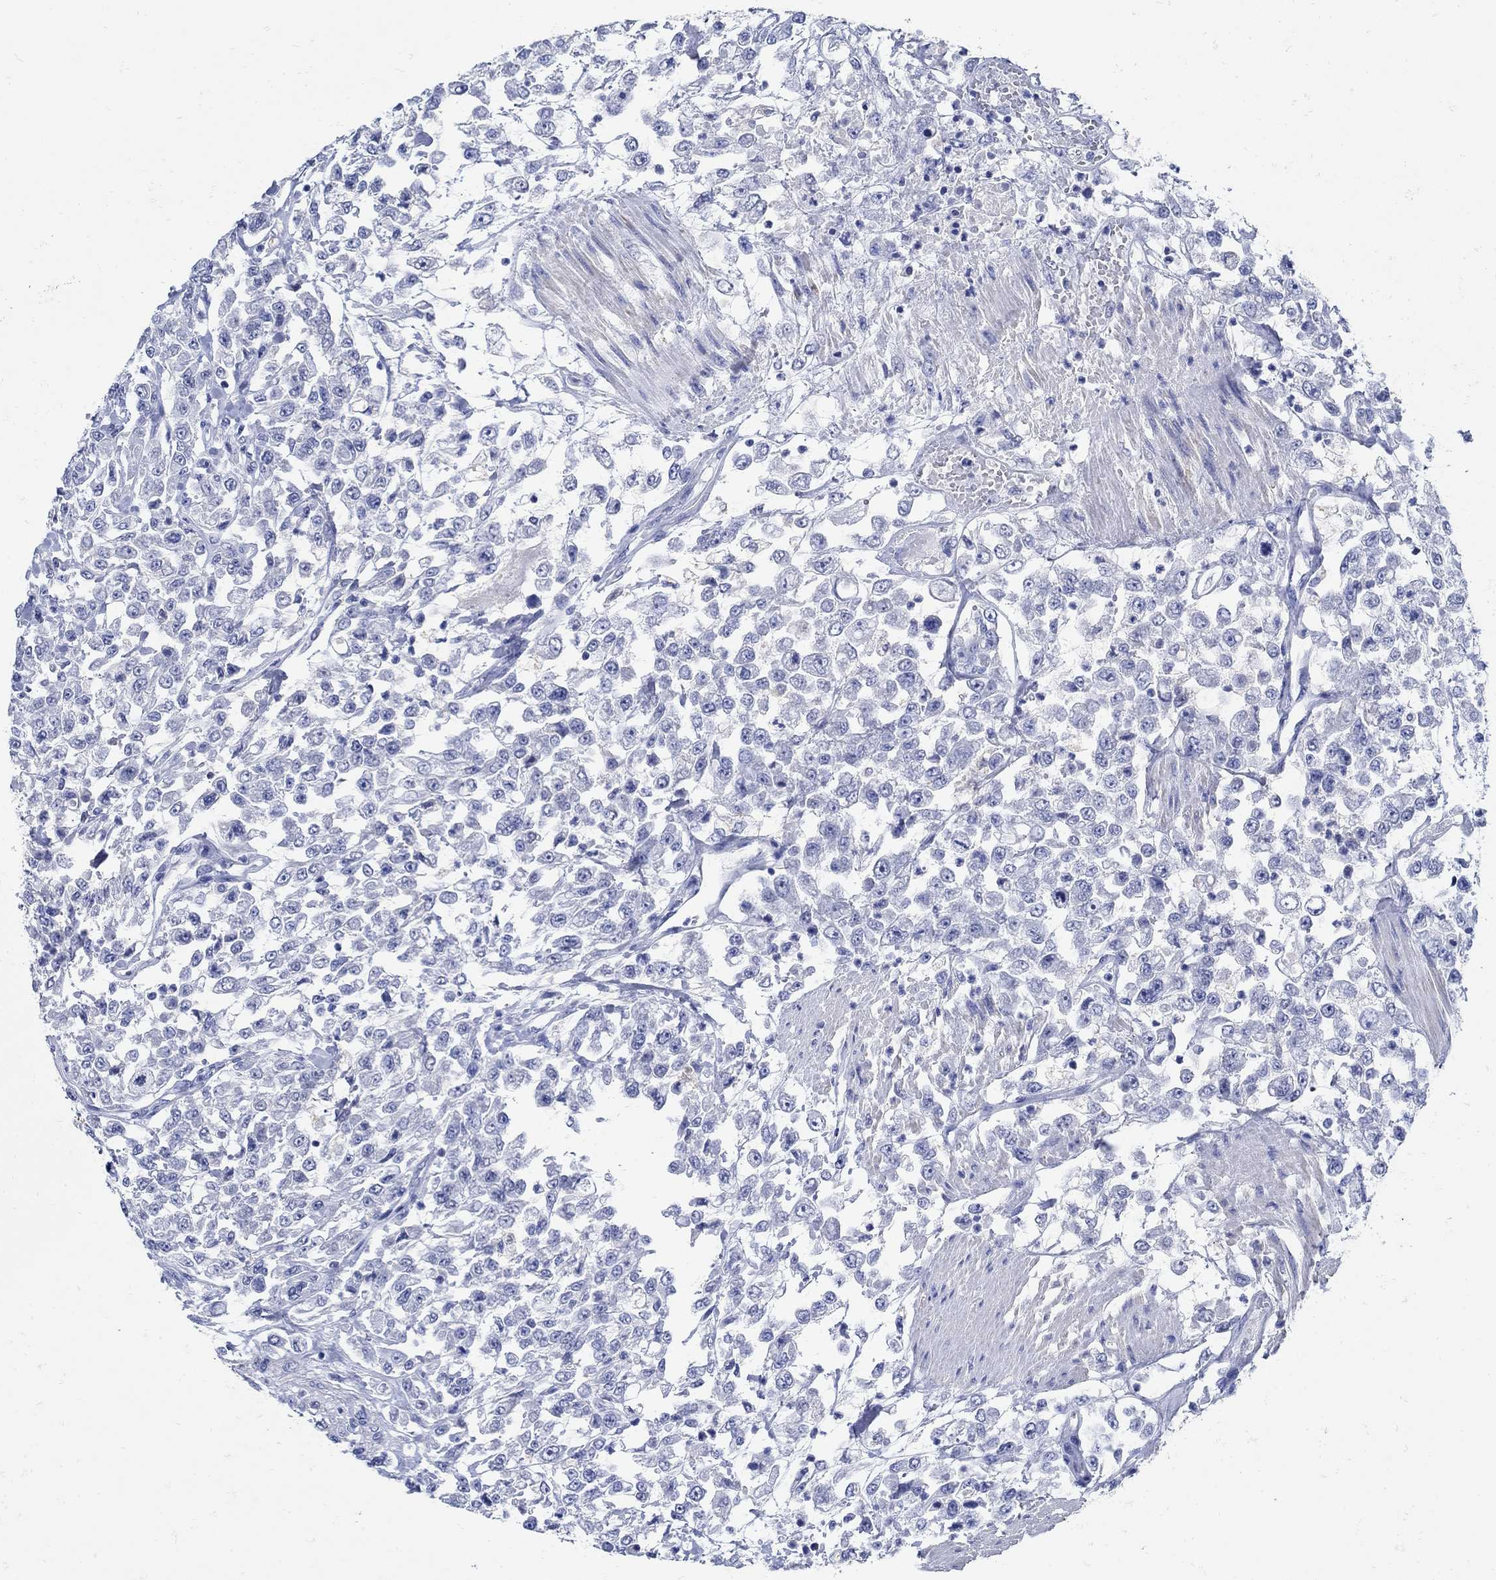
{"staining": {"intensity": "negative", "quantity": "none", "location": "none"}, "tissue": "urothelial cancer", "cell_type": "Tumor cells", "image_type": "cancer", "snomed": [{"axis": "morphology", "description": "Urothelial carcinoma, High grade"}, {"axis": "topography", "description": "Urinary bladder"}], "caption": "Immunohistochemistry (IHC) histopathology image of urothelial cancer stained for a protein (brown), which displays no staining in tumor cells.", "gene": "NOS1", "patient": {"sex": "male", "age": 46}}